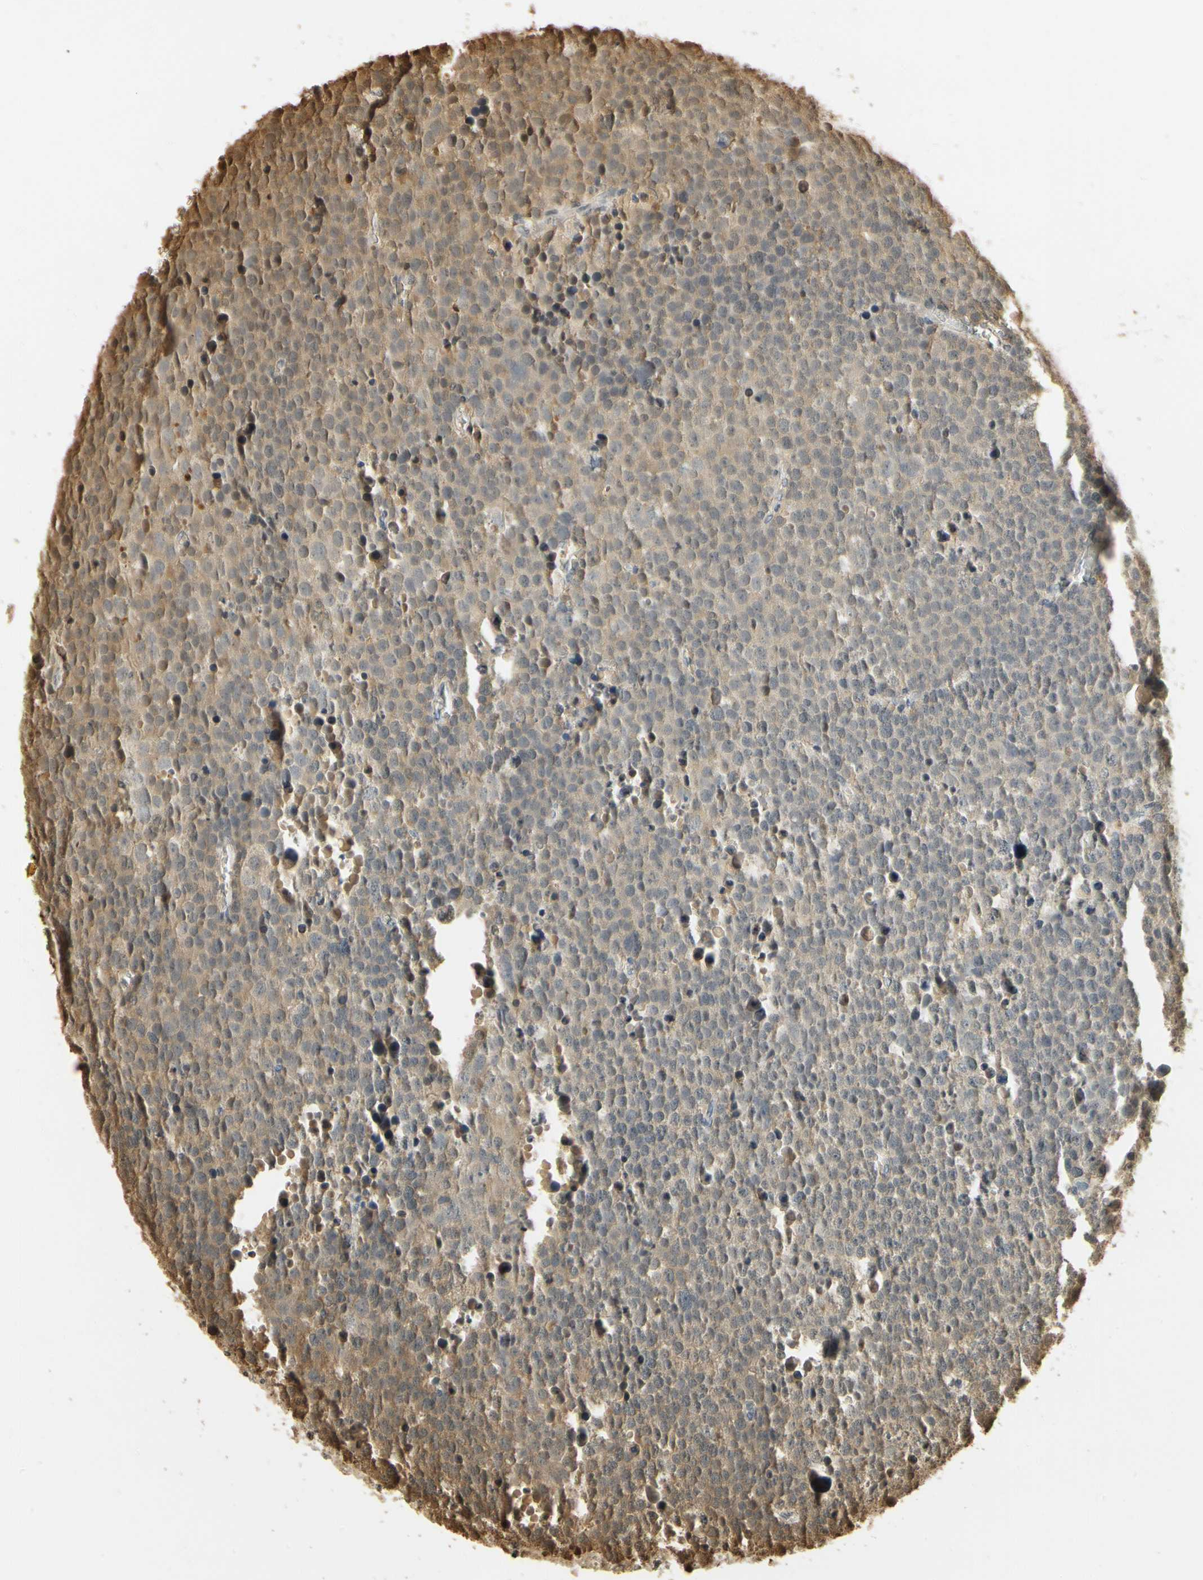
{"staining": {"intensity": "moderate", "quantity": ">75%", "location": "cytoplasmic/membranous"}, "tissue": "testis cancer", "cell_type": "Tumor cells", "image_type": "cancer", "snomed": [{"axis": "morphology", "description": "Seminoma, NOS"}, {"axis": "topography", "description": "Testis"}], "caption": "The micrograph reveals immunohistochemical staining of testis cancer. There is moderate cytoplasmic/membranous expression is present in about >75% of tumor cells. (DAB IHC, brown staining for protein, blue staining for nuclei).", "gene": "SOD1", "patient": {"sex": "male", "age": 71}}